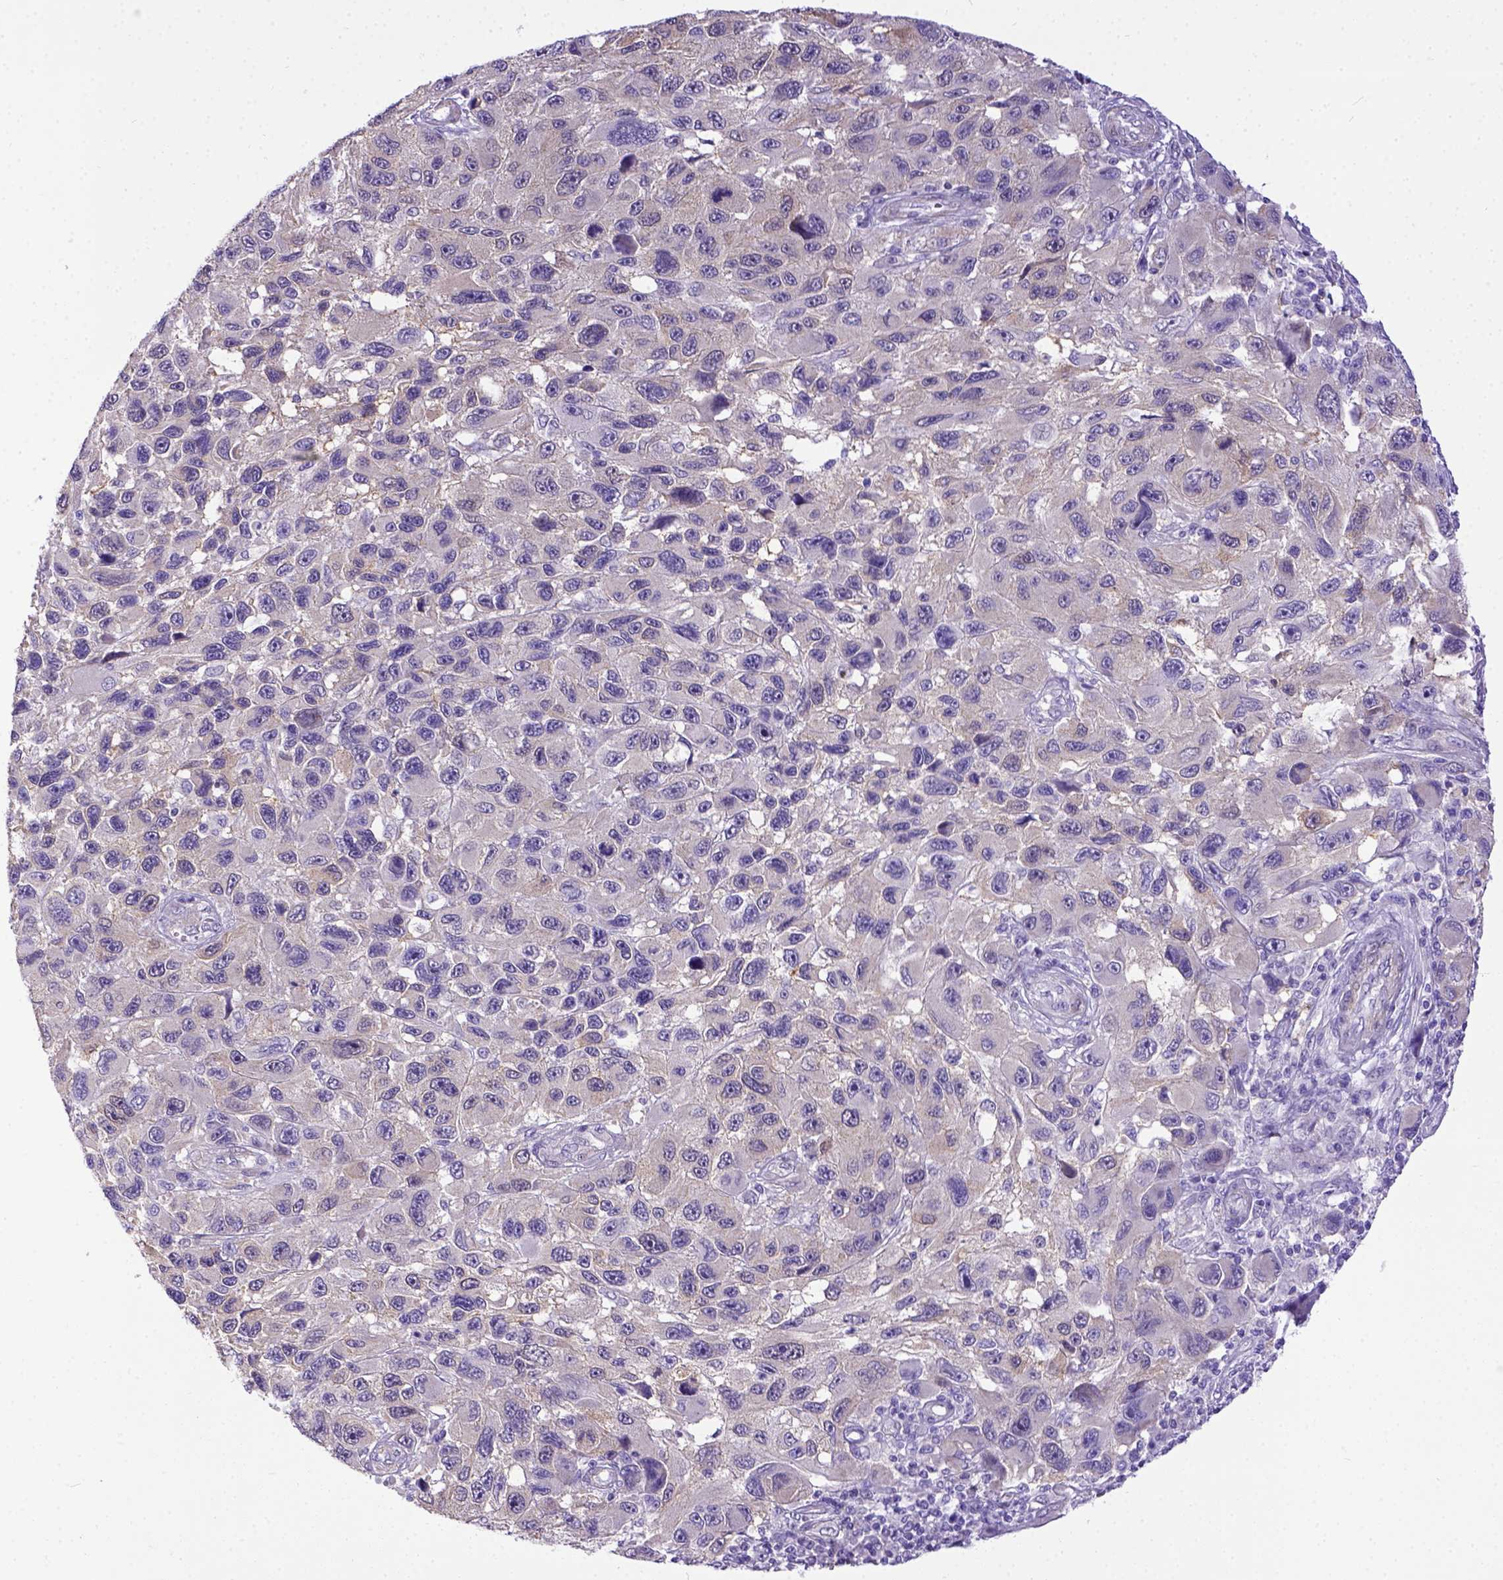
{"staining": {"intensity": "negative", "quantity": "none", "location": "none"}, "tissue": "melanoma", "cell_type": "Tumor cells", "image_type": "cancer", "snomed": [{"axis": "morphology", "description": "Malignant melanoma, NOS"}, {"axis": "topography", "description": "Skin"}], "caption": "The image shows no significant positivity in tumor cells of malignant melanoma.", "gene": "BTN1A1", "patient": {"sex": "male", "age": 53}}